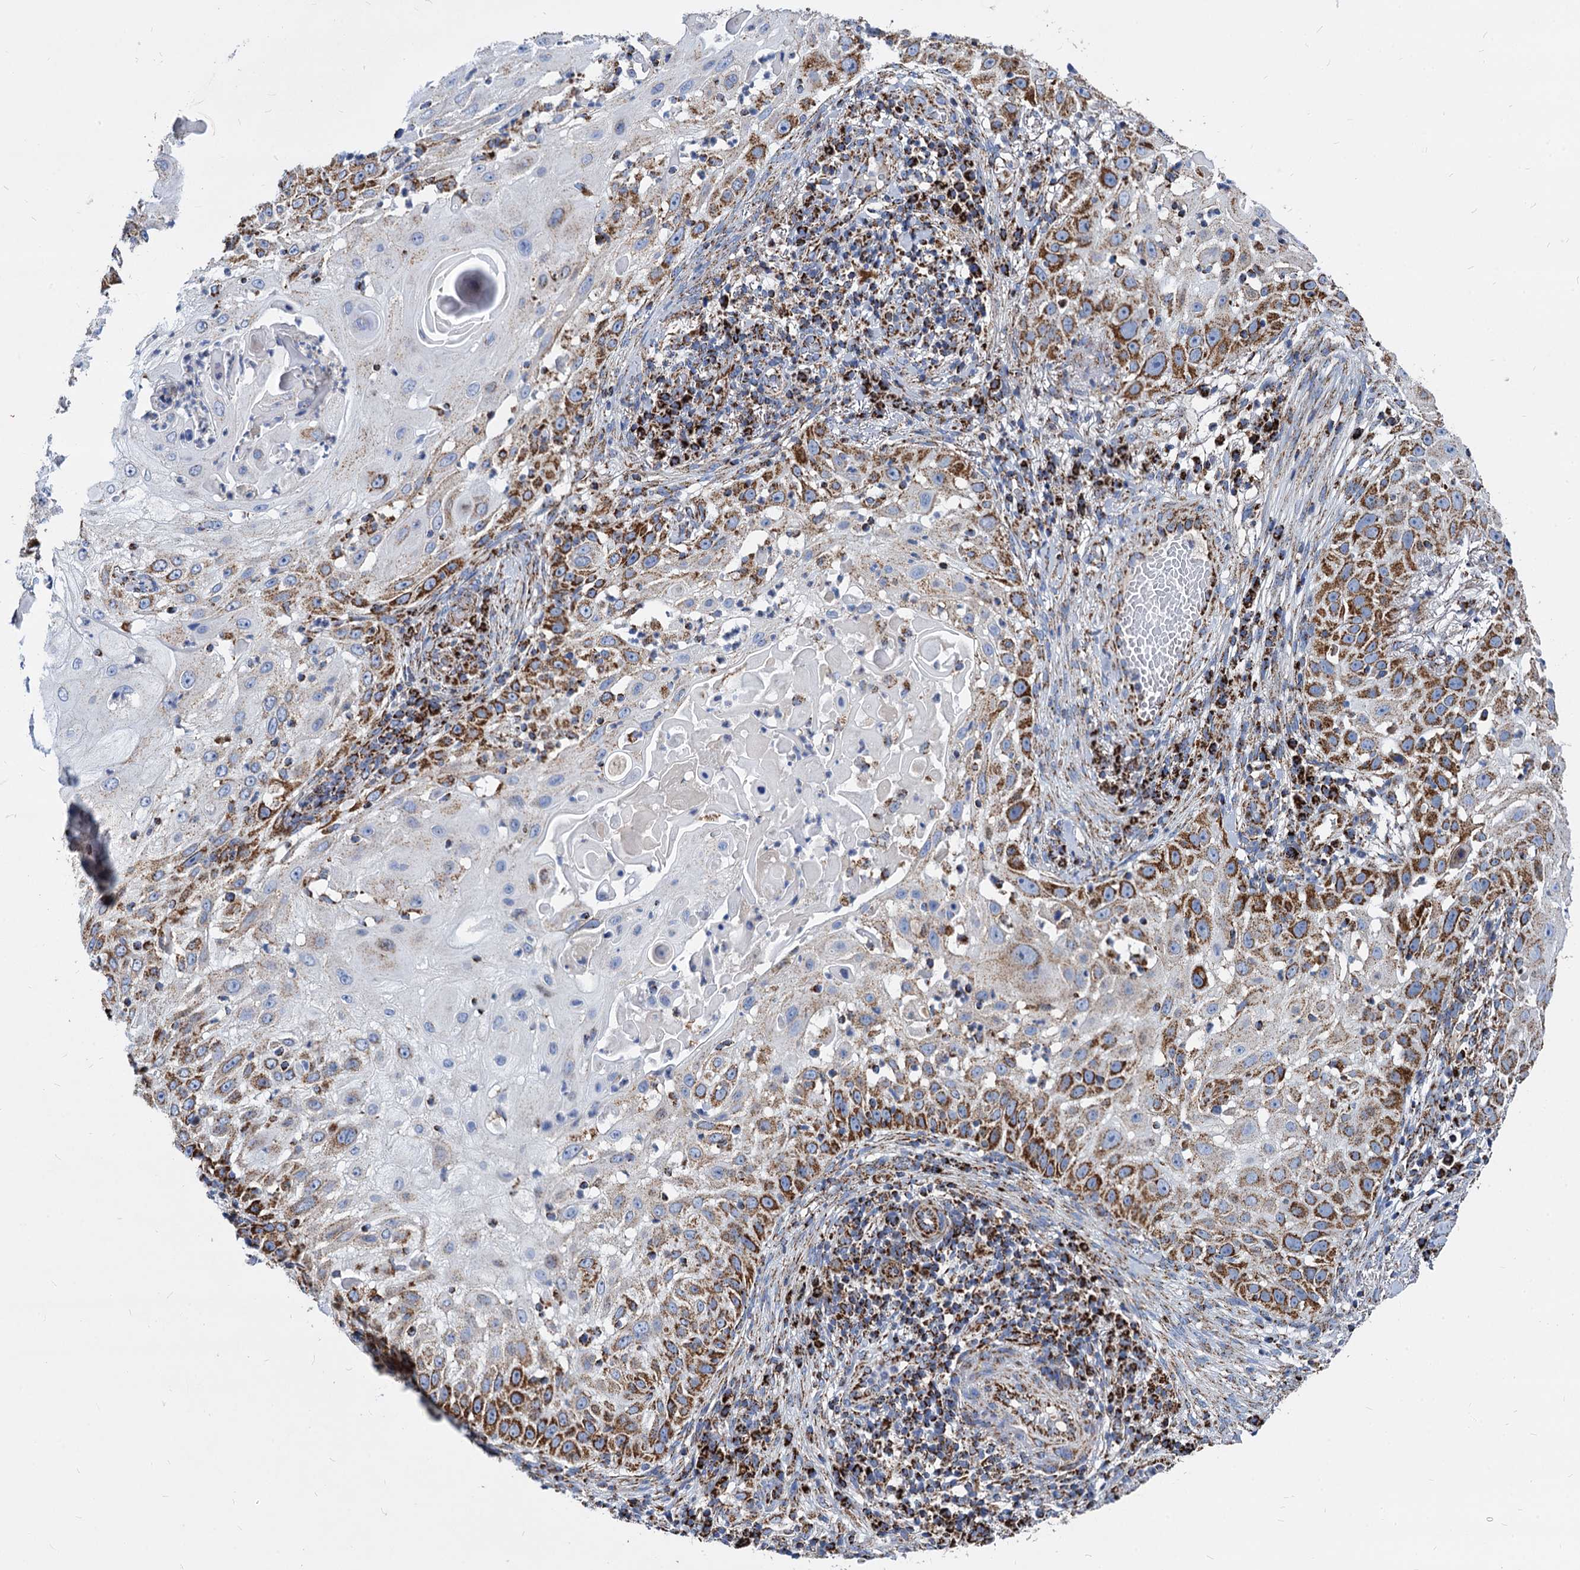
{"staining": {"intensity": "strong", "quantity": "25%-75%", "location": "cytoplasmic/membranous"}, "tissue": "skin cancer", "cell_type": "Tumor cells", "image_type": "cancer", "snomed": [{"axis": "morphology", "description": "Squamous cell carcinoma, NOS"}, {"axis": "topography", "description": "Skin"}], "caption": "Immunohistochemical staining of human skin squamous cell carcinoma displays strong cytoplasmic/membranous protein staining in about 25%-75% of tumor cells. The staining is performed using DAB (3,3'-diaminobenzidine) brown chromogen to label protein expression. The nuclei are counter-stained blue using hematoxylin.", "gene": "TIMM10", "patient": {"sex": "female", "age": 44}}